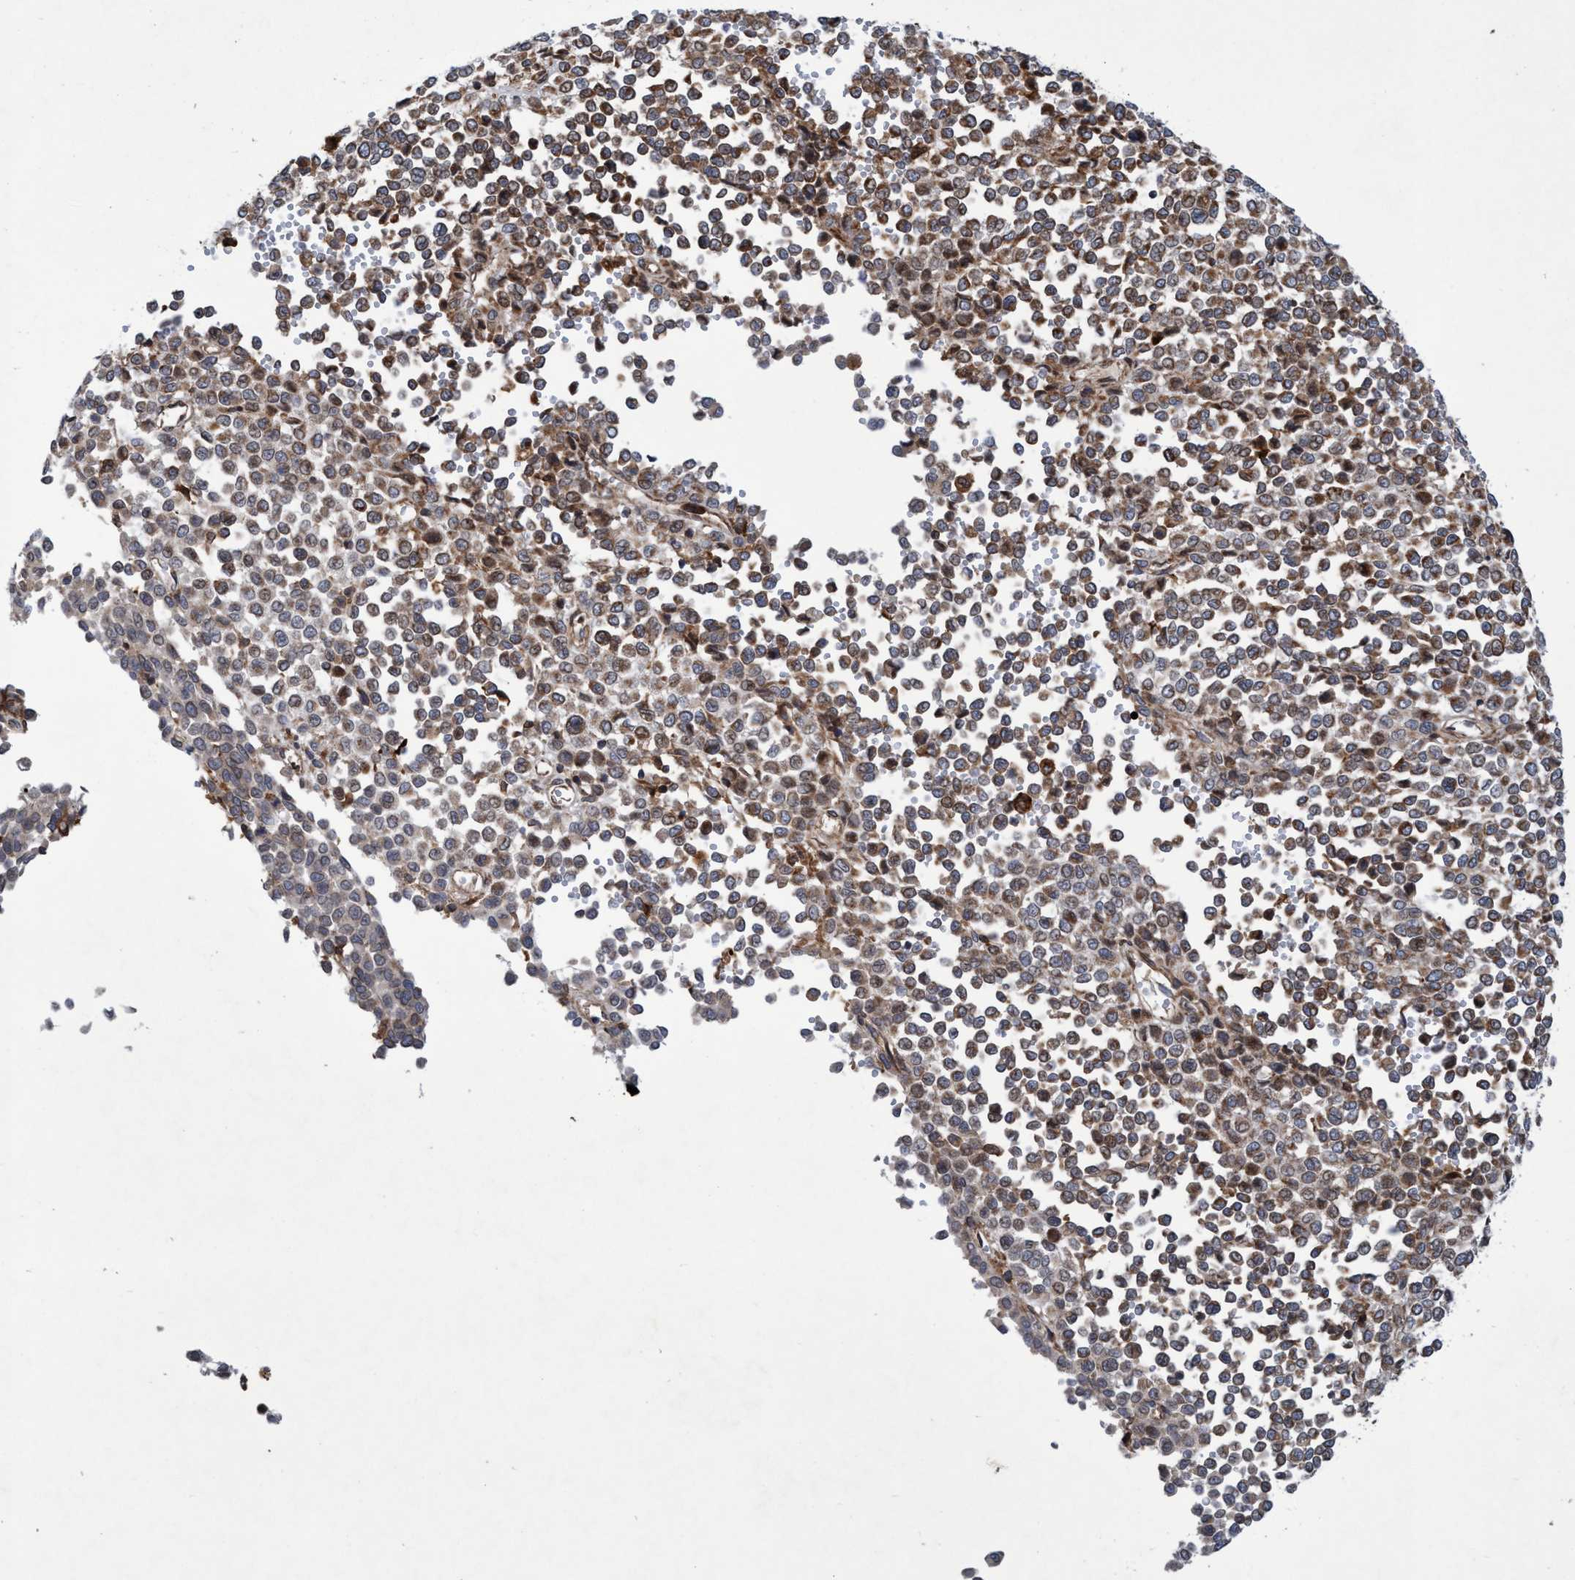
{"staining": {"intensity": "moderate", "quantity": "25%-75%", "location": "cytoplasmic/membranous"}, "tissue": "melanoma", "cell_type": "Tumor cells", "image_type": "cancer", "snomed": [{"axis": "morphology", "description": "Malignant melanoma, Metastatic site"}, {"axis": "topography", "description": "Pancreas"}], "caption": "Moderate cytoplasmic/membranous protein positivity is present in approximately 25%-75% of tumor cells in melanoma.", "gene": "SLC16A3", "patient": {"sex": "female", "age": 30}}